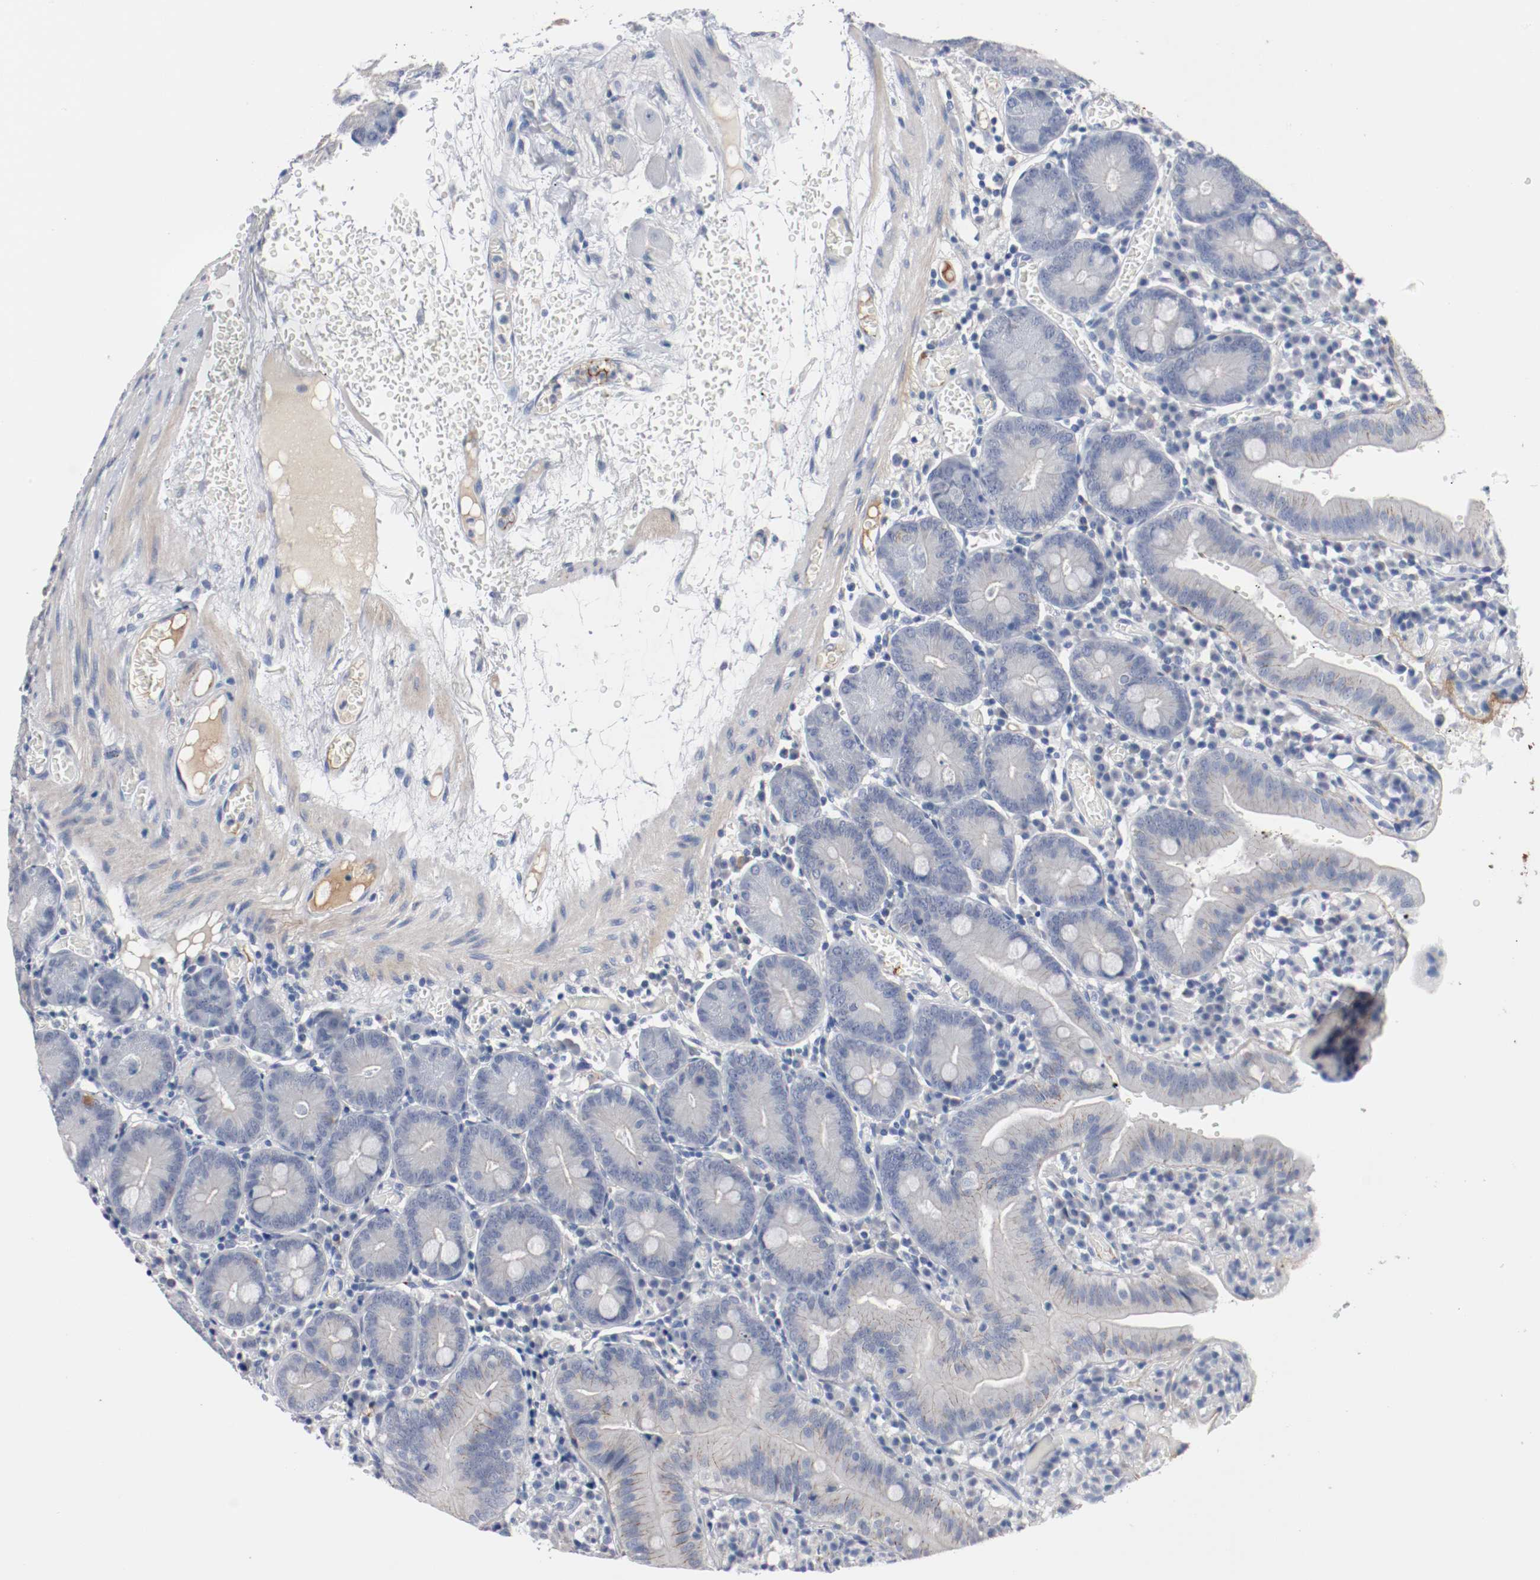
{"staining": {"intensity": "moderate", "quantity": "25%-75%", "location": "cytoplasmic/membranous"}, "tissue": "small intestine", "cell_type": "Glandular cells", "image_type": "normal", "snomed": [{"axis": "morphology", "description": "Normal tissue, NOS"}, {"axis": "topography", "description": "Small intestine"}], "caption": "The micrograph demonstrates a brown stain indicating the presence of a protein in the cytoplasmic/membranous of glandular cells in small intestine.", "gene": "TNC", "patient": {"sex": "male", "age": 71}}